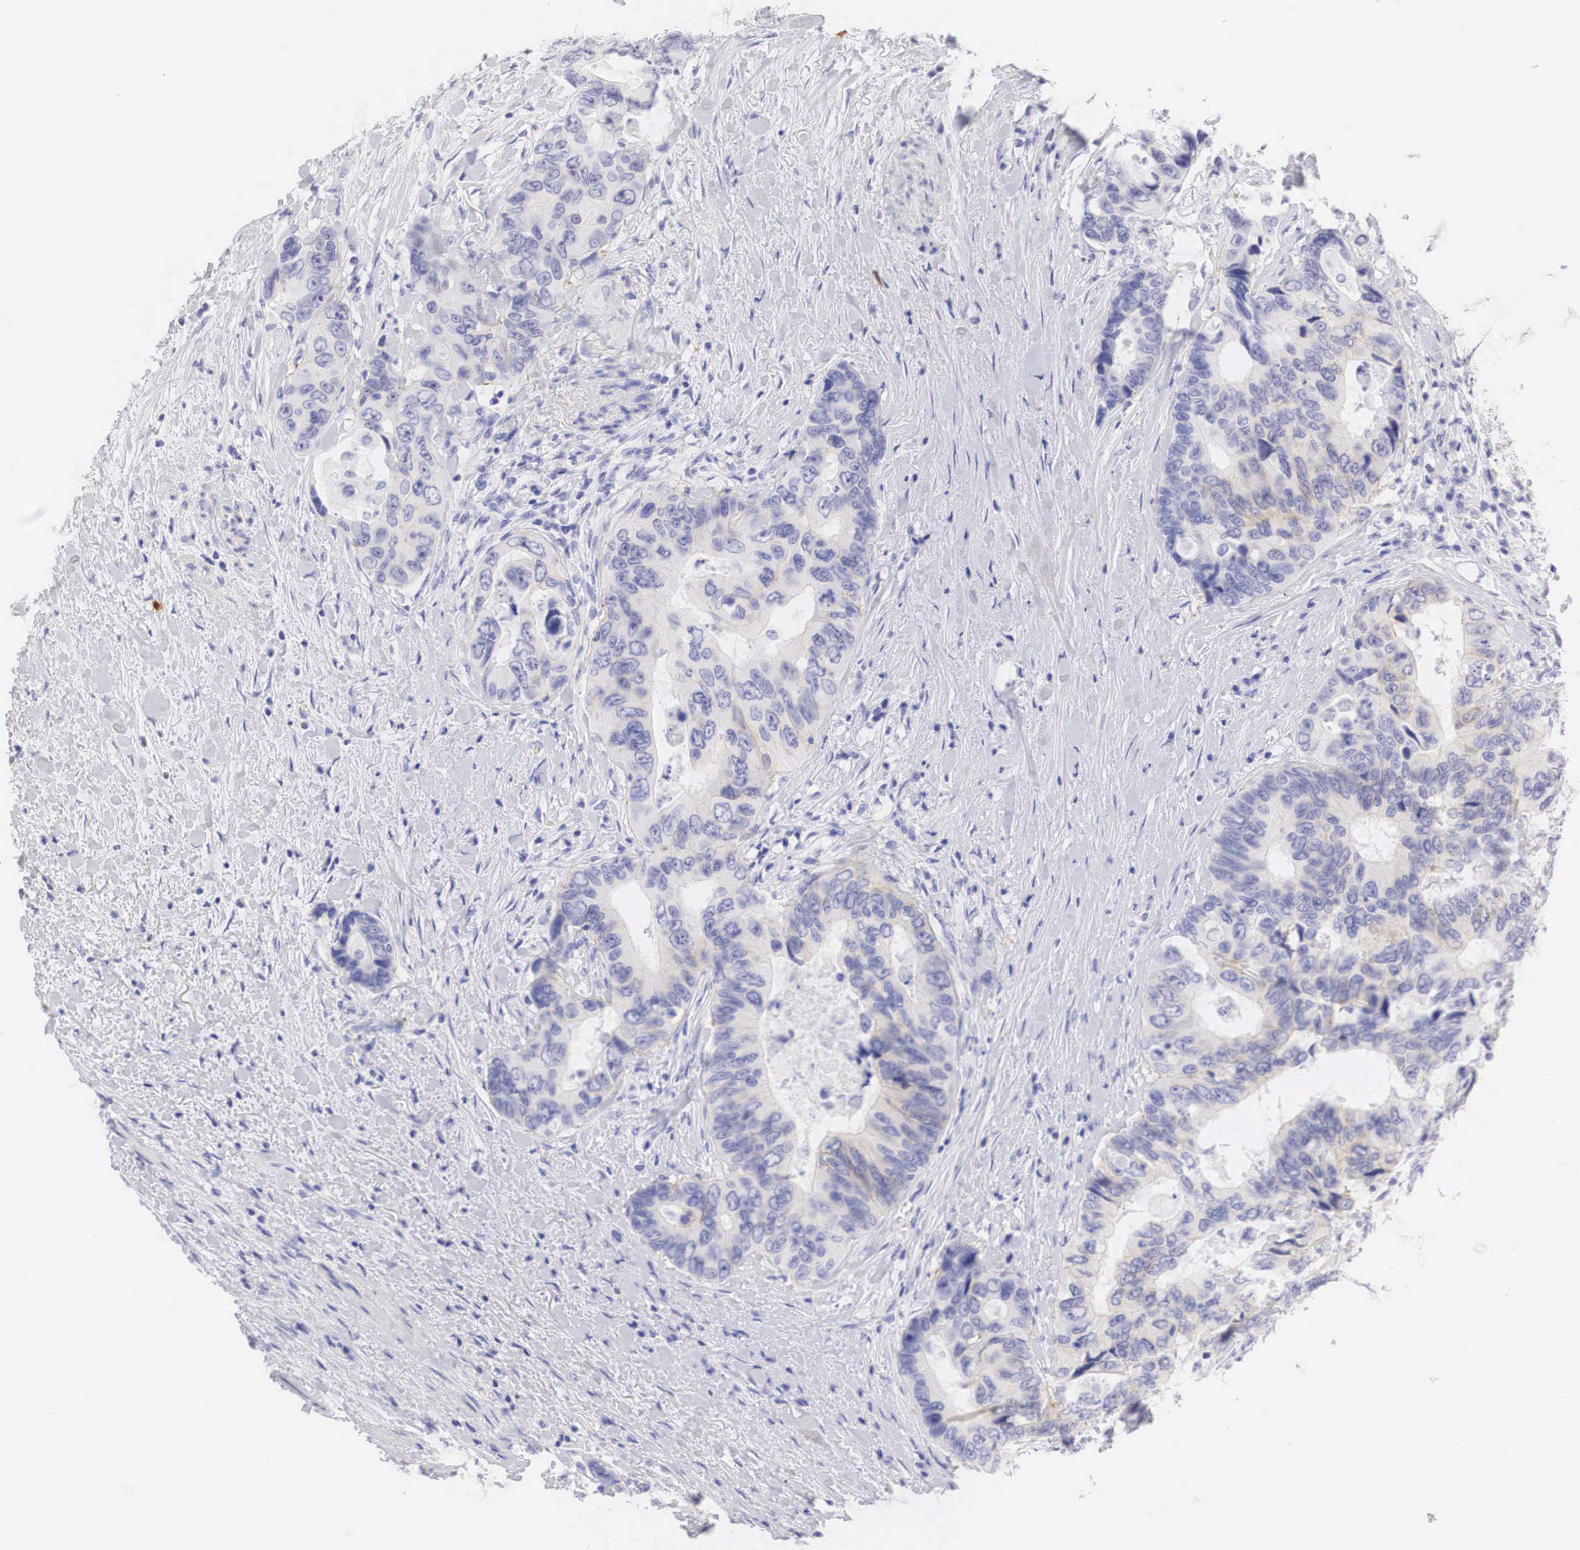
{"staining": {"intensity": "weak", "quantity": ">75%", "location": "cytoplasmic/membranous"}, "tissue": "colorectal cancer", "cell_type": "Tumor cells", "image_type": "cancer", "snomed": [{"axis": "morphology", "description": "Adenocarcinoma, NOS"}, {"axis": "topography", "description": "Rectum"}], "caption": "Colorectal cancer (adenocarcinoma) stained with a brown dye demonstrates weak cytoplasmic/membranous positive expression in approximately >75% of tumor cells.", "gene": "ERBB2", "patient": {"sex": "female", "age": 67}}